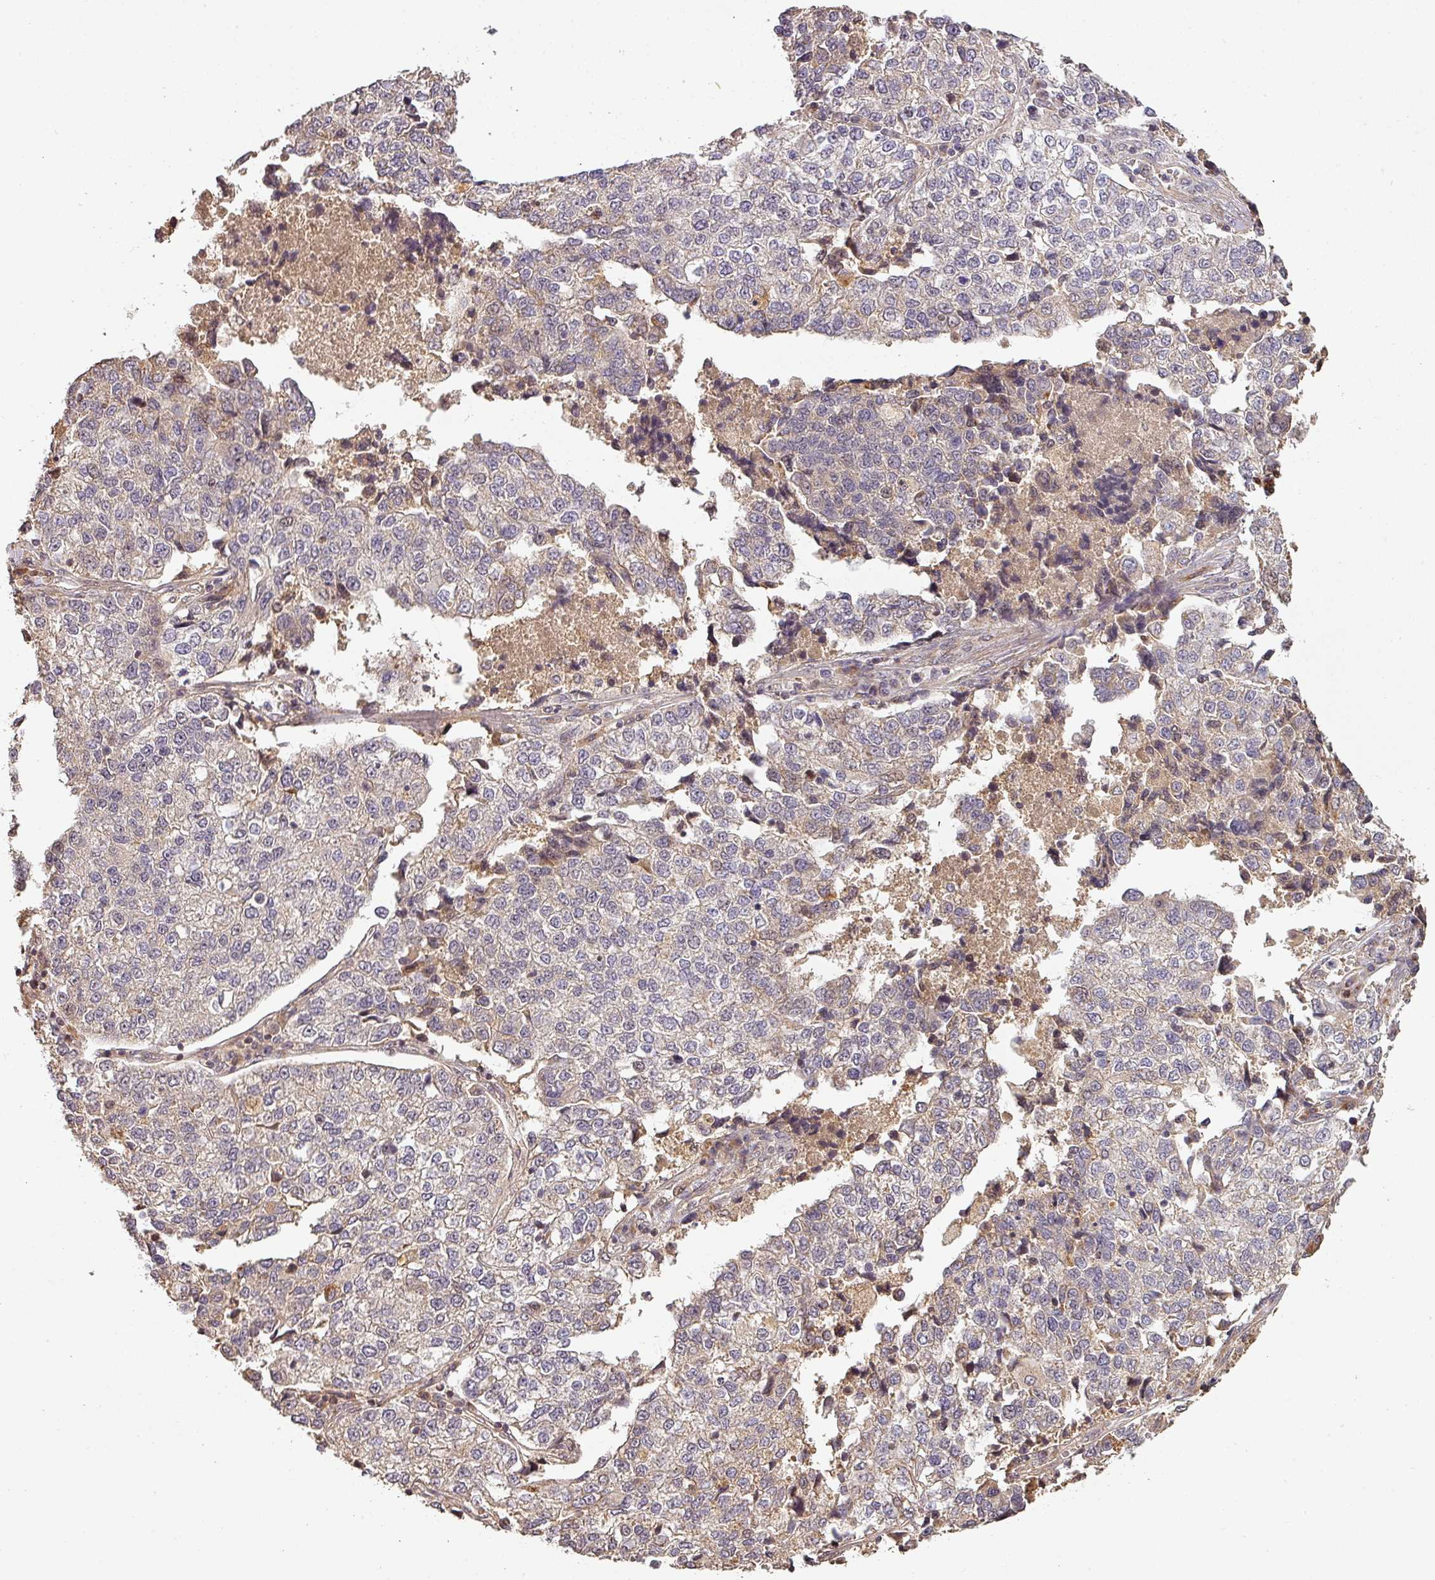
{"staining": {"intensity": "negative", "quantity": "none", "location": "none"}, "tissue": "lung cancer", "cell_type": "Tumor cells", "image_type": "cancer", "snomed": [{"axis": "morphology", "description": "Adenocarcinoma, NOS"}, {"axis": "topography", "description": "Lung"}], "caption": "High magnification brightfield microscopy of lung cancer (adenocarcinoma) stained with DAB (3,3'-diaminobenzidine) (brown) and counterstained with hematoxylin (blue): tumor cells show no significant staining.", "gene": "BPIFB3", "patient": {"sex": "male", "age": 49}}